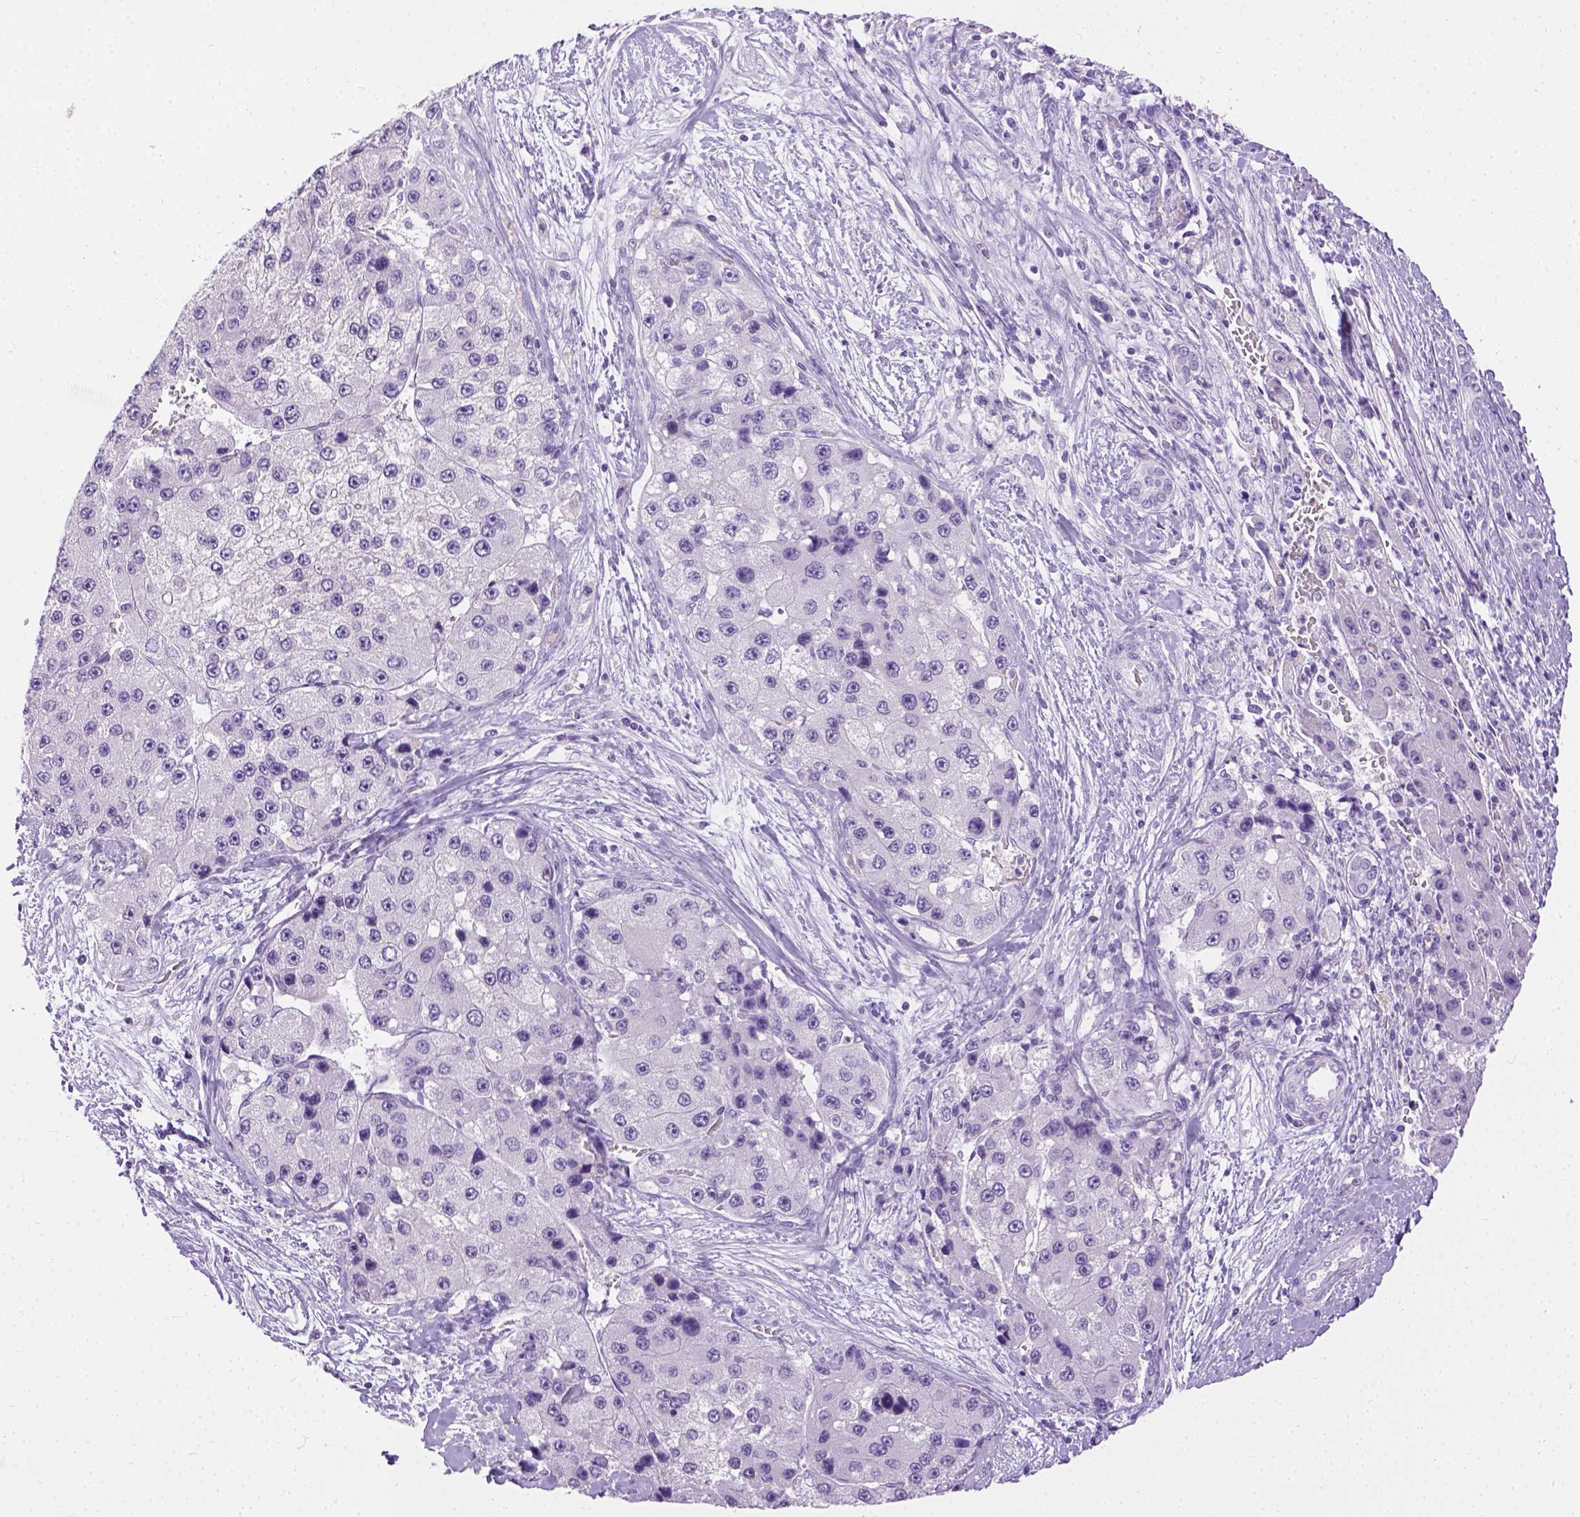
{"staining": {"intensity": "negative", "quantity": "none", "location": "none"}, "tissue": "liver cancer", "cell_type": "Tumor cells", "image_type": "cancer", "snomed": [{"axis": "morphology", "description": "Carcinoma, Hepatocellular, NOS"}, {"axis": "topography", "description": "Liver"}], "caption": "IHC micrograph of human liver cancer stained for a protein (brown), which reveals no staining in tumor cells.", "gene": "TMEM38A", "patient": {"sex": "female", "age": 73}}